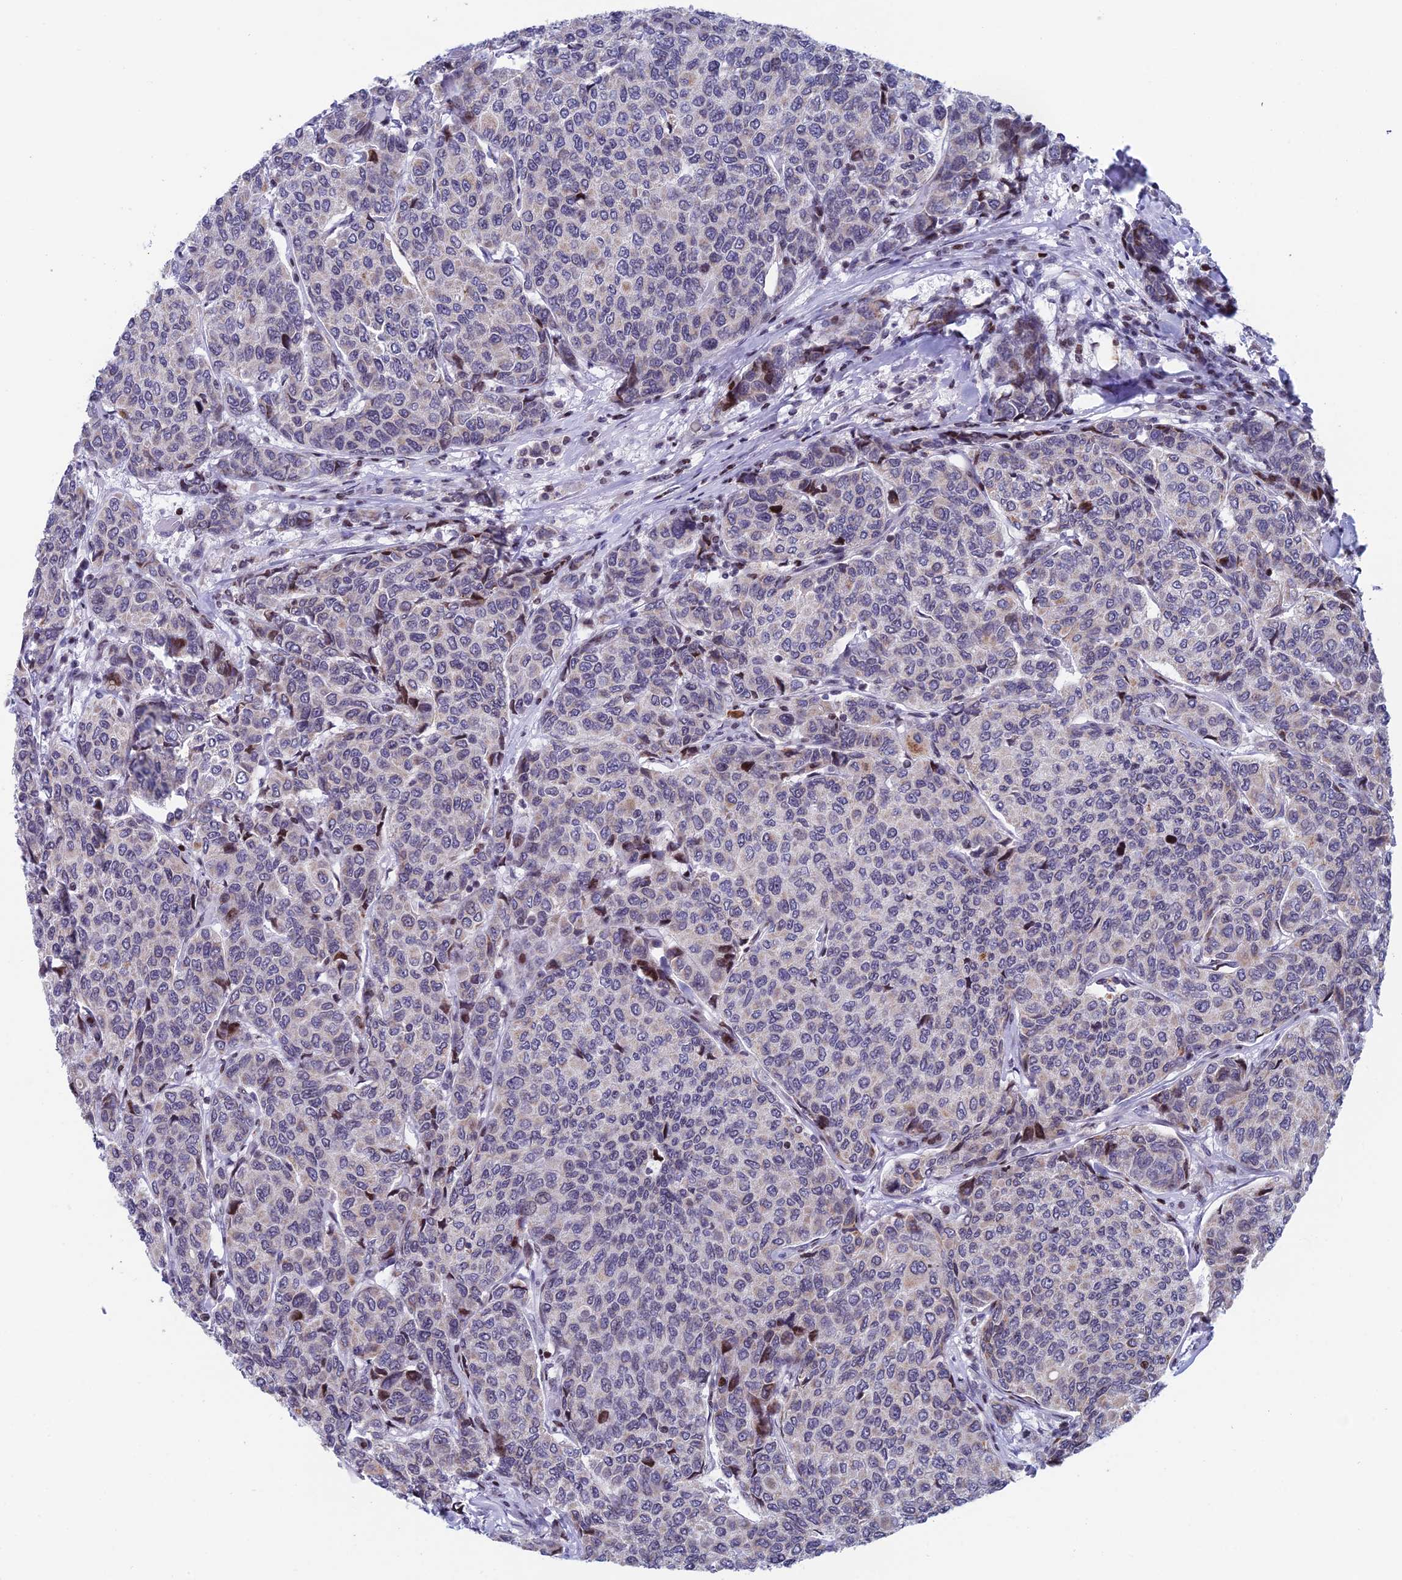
{"staining": {"intensity": "weak", "quantity": "<25%", "location": "cytoplasmic/membranous"}, "tissue": "breast cancer", "cell_type": "Tumor cells", "image_type": "cancer", "snomed": [{"axis": "morphology", "description": "Duct carcinoma"}, {"axis": "topography", "description": "Breast"}], "caption": "Histopathology image shows no significant protein staining in tumor cells of breast cancer (infiltrating ductal carcinoma).", "gene": "AFF3", "patient": {"sex": "female", "age": 55}}